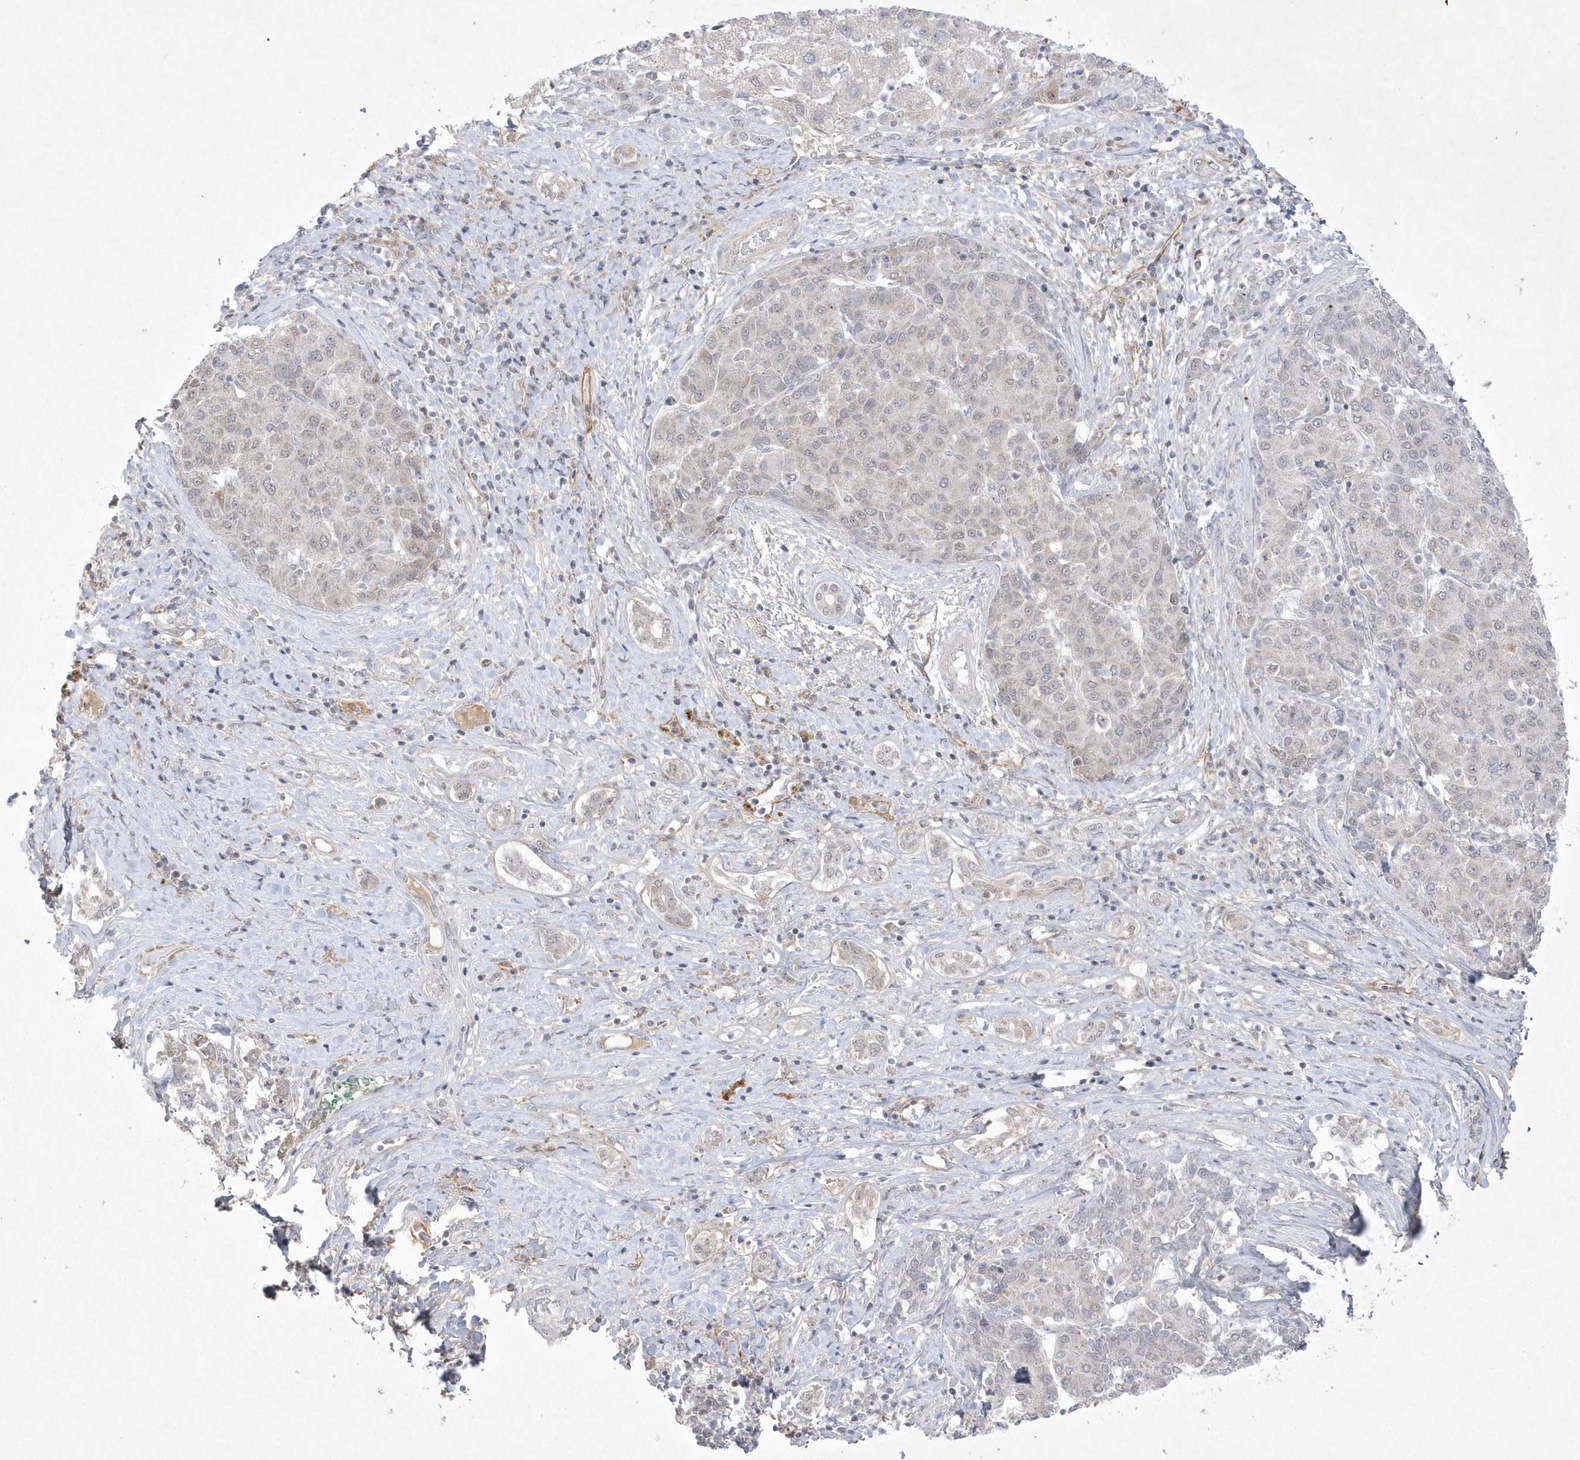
{"staining": {"intensity": "negative", "quantity": "none", "location": "none"}, "tissue": "liver cancer", "cell_type": "Tumor cells", "image_type": "cancer", "snomed": [{"axis": "morphology", "description": "Carcinoma, Hepatocellular, NOS"}, {"axis": "topography", "description": "Liver"}], "caption": "Hepatocellular carcinoma (liver) was stained to show a protein in brown. There is no significant expression in tumor cells. Brightfield microscopy of IHC stained with DAB (3,3'-diaminobenzidine) (brown) and hematoxylin (blue), captured at high magnification.", "gene": "CPSF3", "patient": {"sex": "male", "age": 65}}